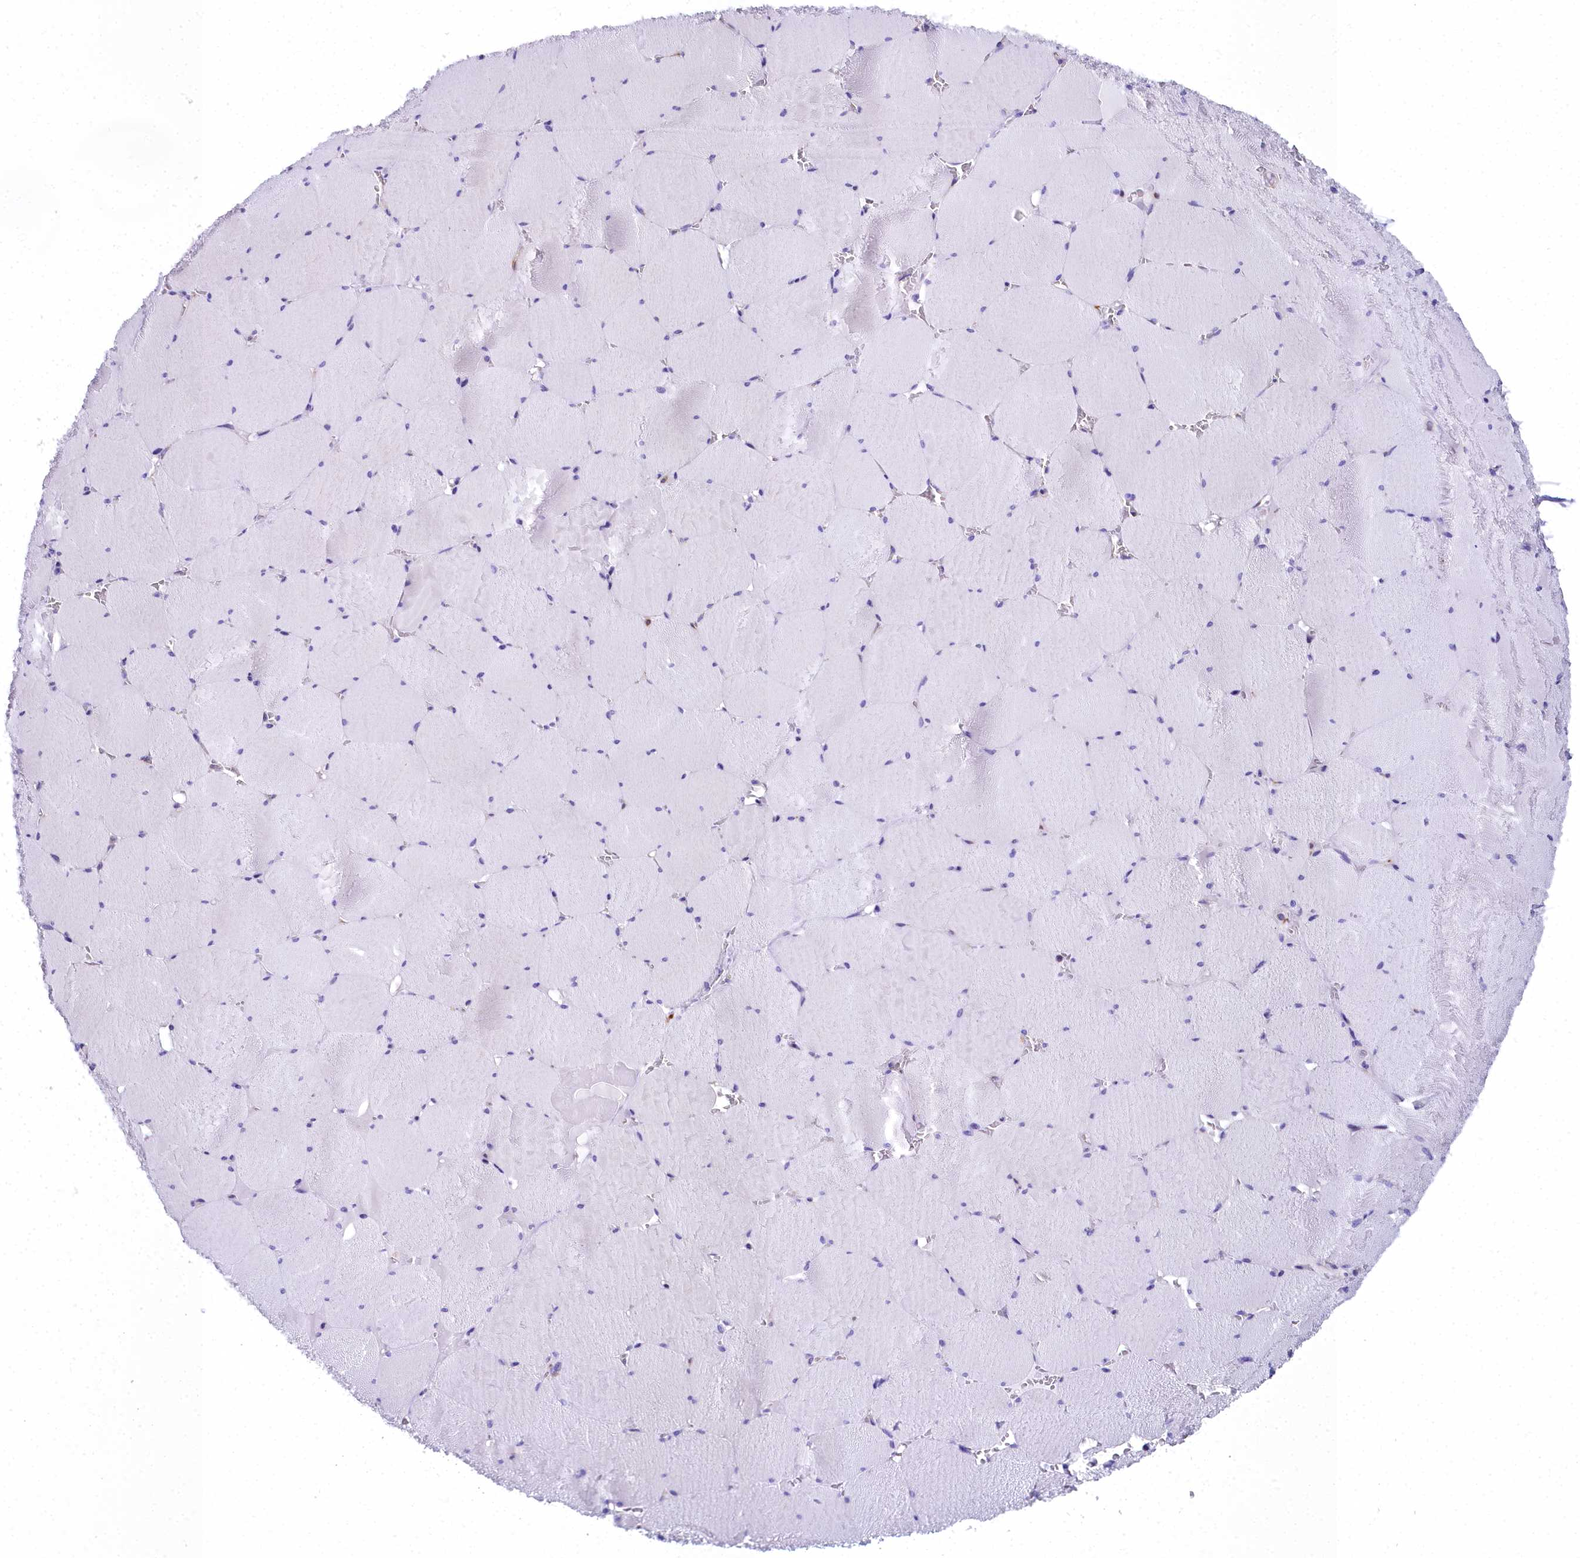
{"staining": {"intensity": "negative", "quantity": "none", "location": "none"}, "tissue": "skeletal muscle", "cell_type": "Myocytes", "image_type": "normal", "snomed": [{"axis": "morphology", "description": "Normal tissue, NOS"}, {"axis": "topography", "description": "Skeletal muscle"}, {"axis": "topography", "description": "Head-Neck"}], "caption": "IHC of unremarkable skeletal muscle exhibits no positivity in myocytes. (Stains: DAB IHC with hematoxylin counter stain, Microscopy: brightfield microscopy at high magnification).", "gene": "TIMM22", "patient": {"sex": "male", "age": 66}}